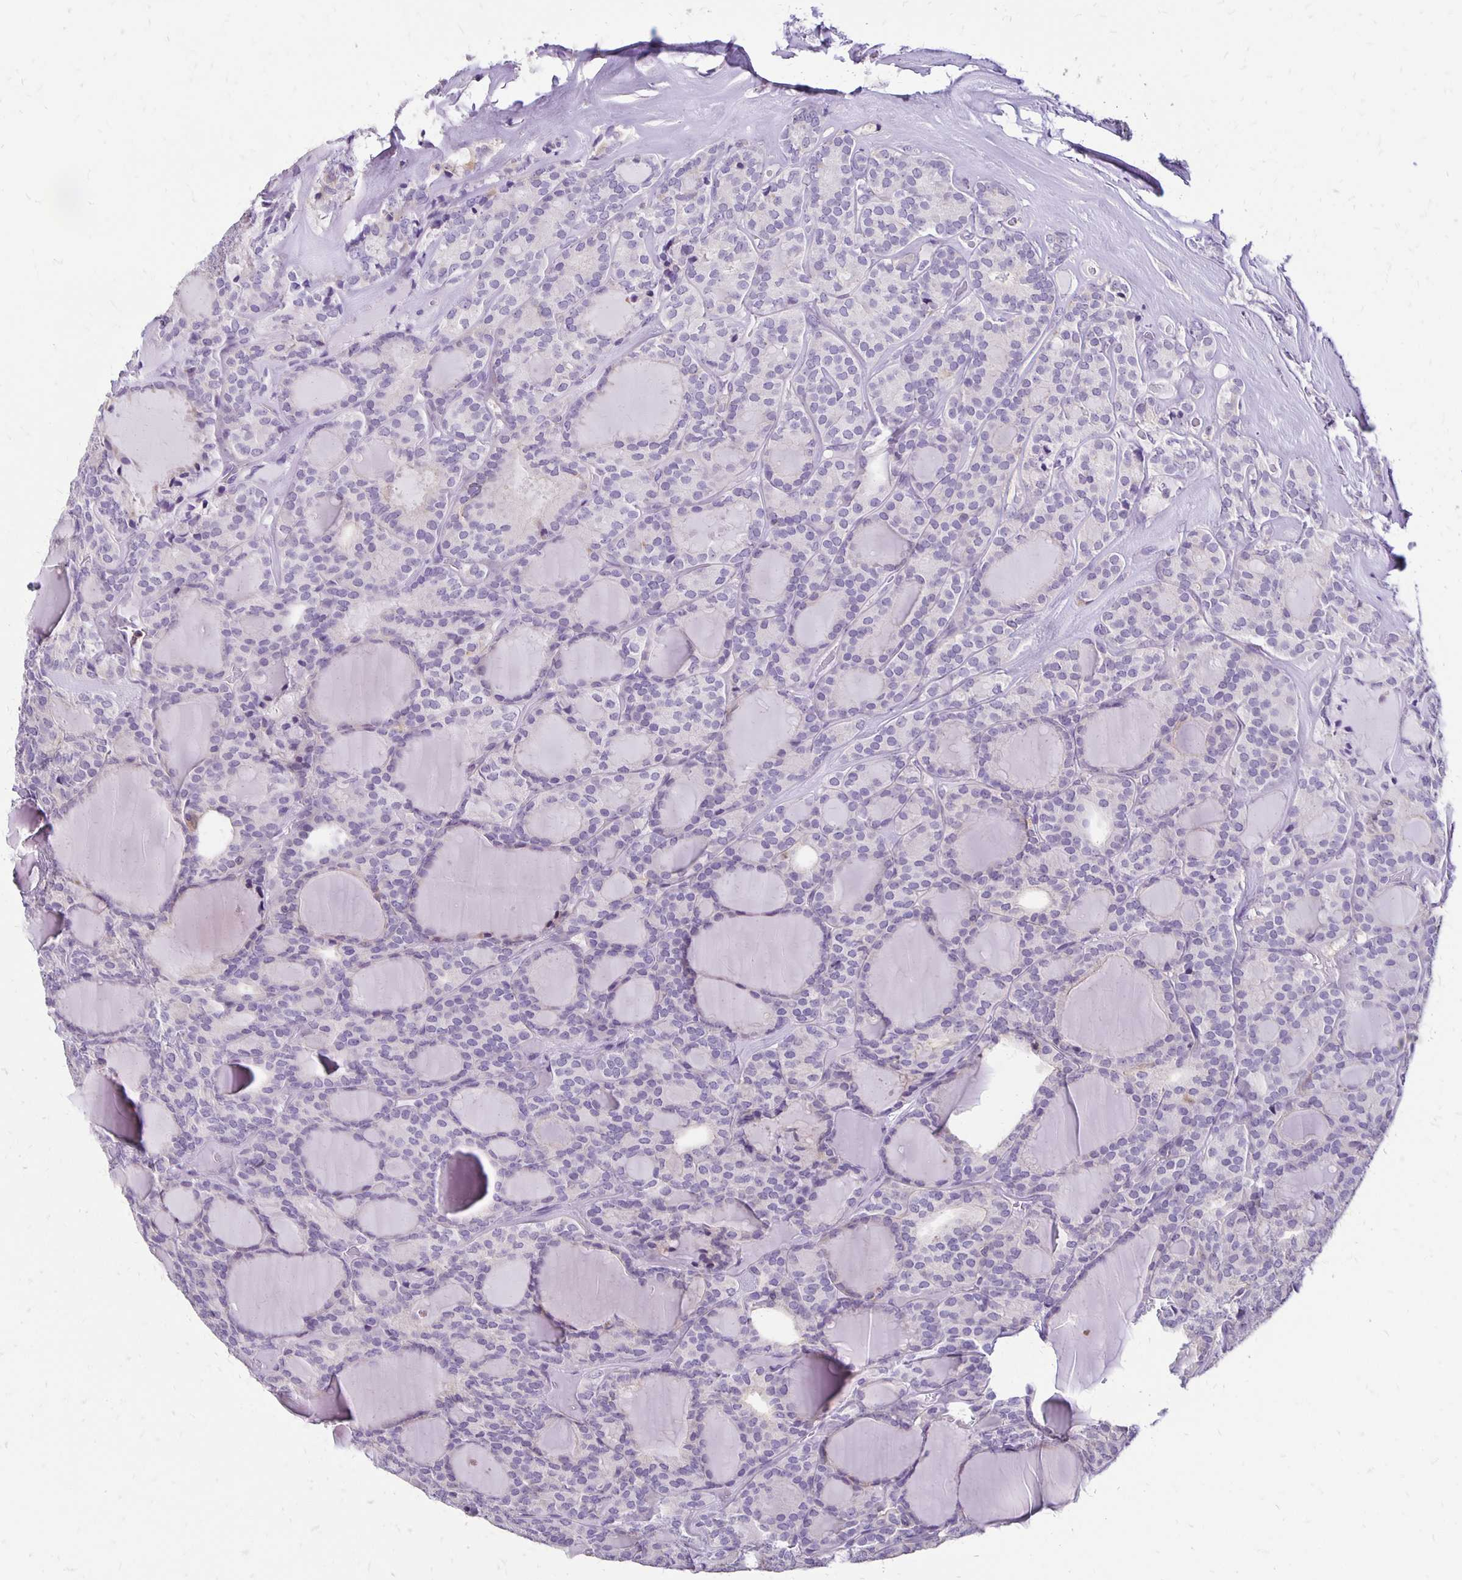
{"staining": {"intensity": "negative", "quantity": "none", "location": "none"}, "tissue": "thyroid cancer", "cell_type": "Tumor cells", "image_type": "cancer", "snomed": [{"axis": "morphology", "description": "Follicular adenoma carcinoma, NOS"}, {"axis": "topography", "description": "Thyroid gland"}], "caption": "Photomicrograph shows no protein positivity in tumor cells of thyroid cancer (follicular adenoma carcinoma) tissue. (DAB (3,3'-diaminobenzidine) immunohistochemistry visualized using brightfield microscopy, high magnification).", "gene": "ANKRD45", "patient": {"sex": "male", "age": 74}}